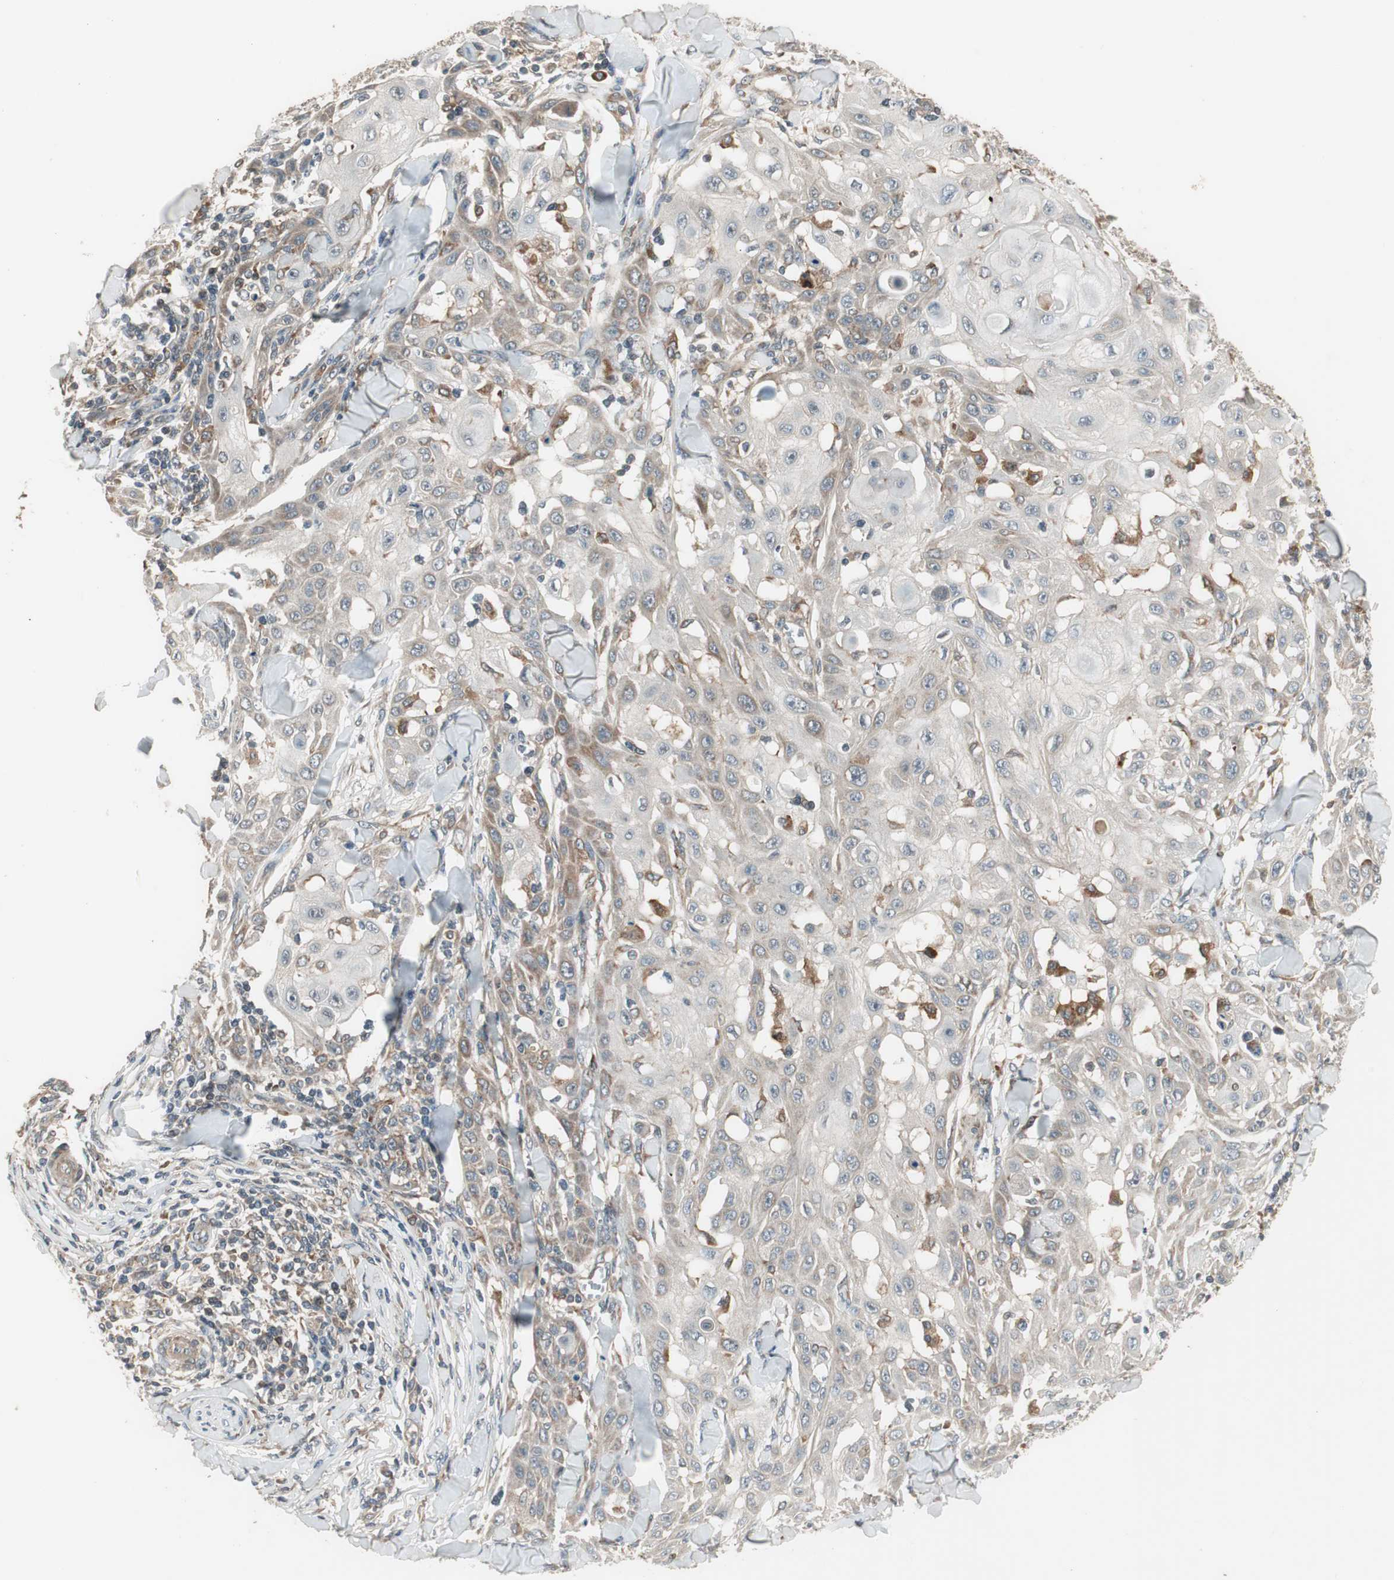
{"staining": {"intensity": "weak", "quantity": "25%-75%", "location": "cytoplasmic/membranous"}, "tissue": "skin cancer", "cell_type": "Tumor cells", "image_type": "cancer", "snomed": [{"axis": "morphology", "description": "Squamous cell carcinoma, NOS"}, {"axis": "topography", "description": "Skin"}], "caption": "Approximately 25%-75% of tumor cells in human skin cancer exhibit weak cytoplasmic/membranous protein expression as visualized by brown immunohistochemical staining.", "gene": "SFRP1", "patient": {"sex": "male", "age": 24}}